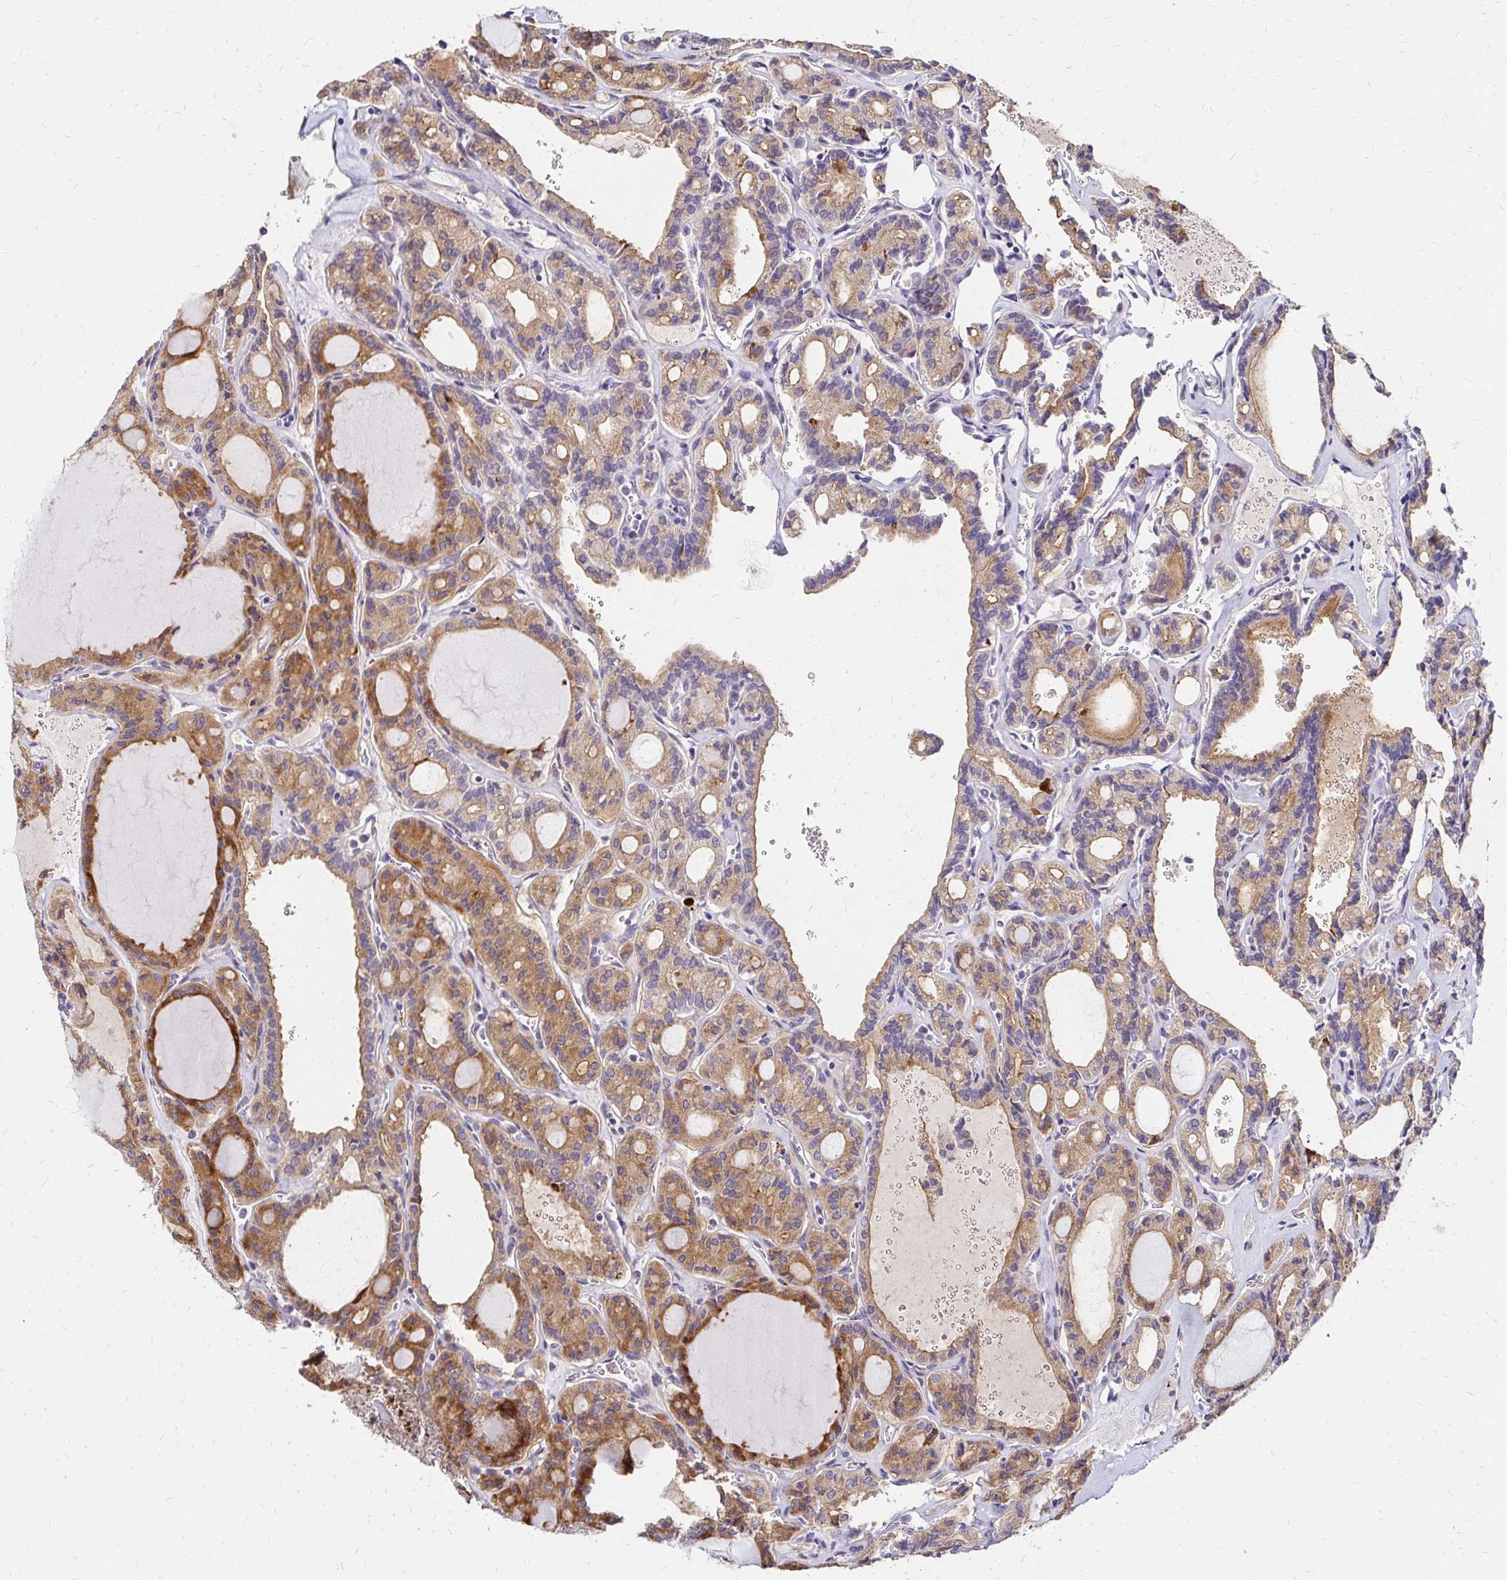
{"staining": {"intensity": "moderate", "quantity": ">75%", "location": "cytoplasmic/membranous"}, "tissue": "thyroid cancer", "cell_type": "Tumor cells", "image_type": "cancer", "snomed": [{"axis": "morphology", "description": "Papillary adenocarcinoma, NOS"}, {"axis": "topography", "description": "Thyroid gland"}], "caption": "The image shows a brown stain indicating the presence of a protein in the cytoplasmic/membranous of tumor cells in thyroid papillary adenocarcinoma. (DAB IHC with brightfield microscopy, high magnification).", "gene": "PRIMA1", "patient": {"sex": "male", "age": 87}}